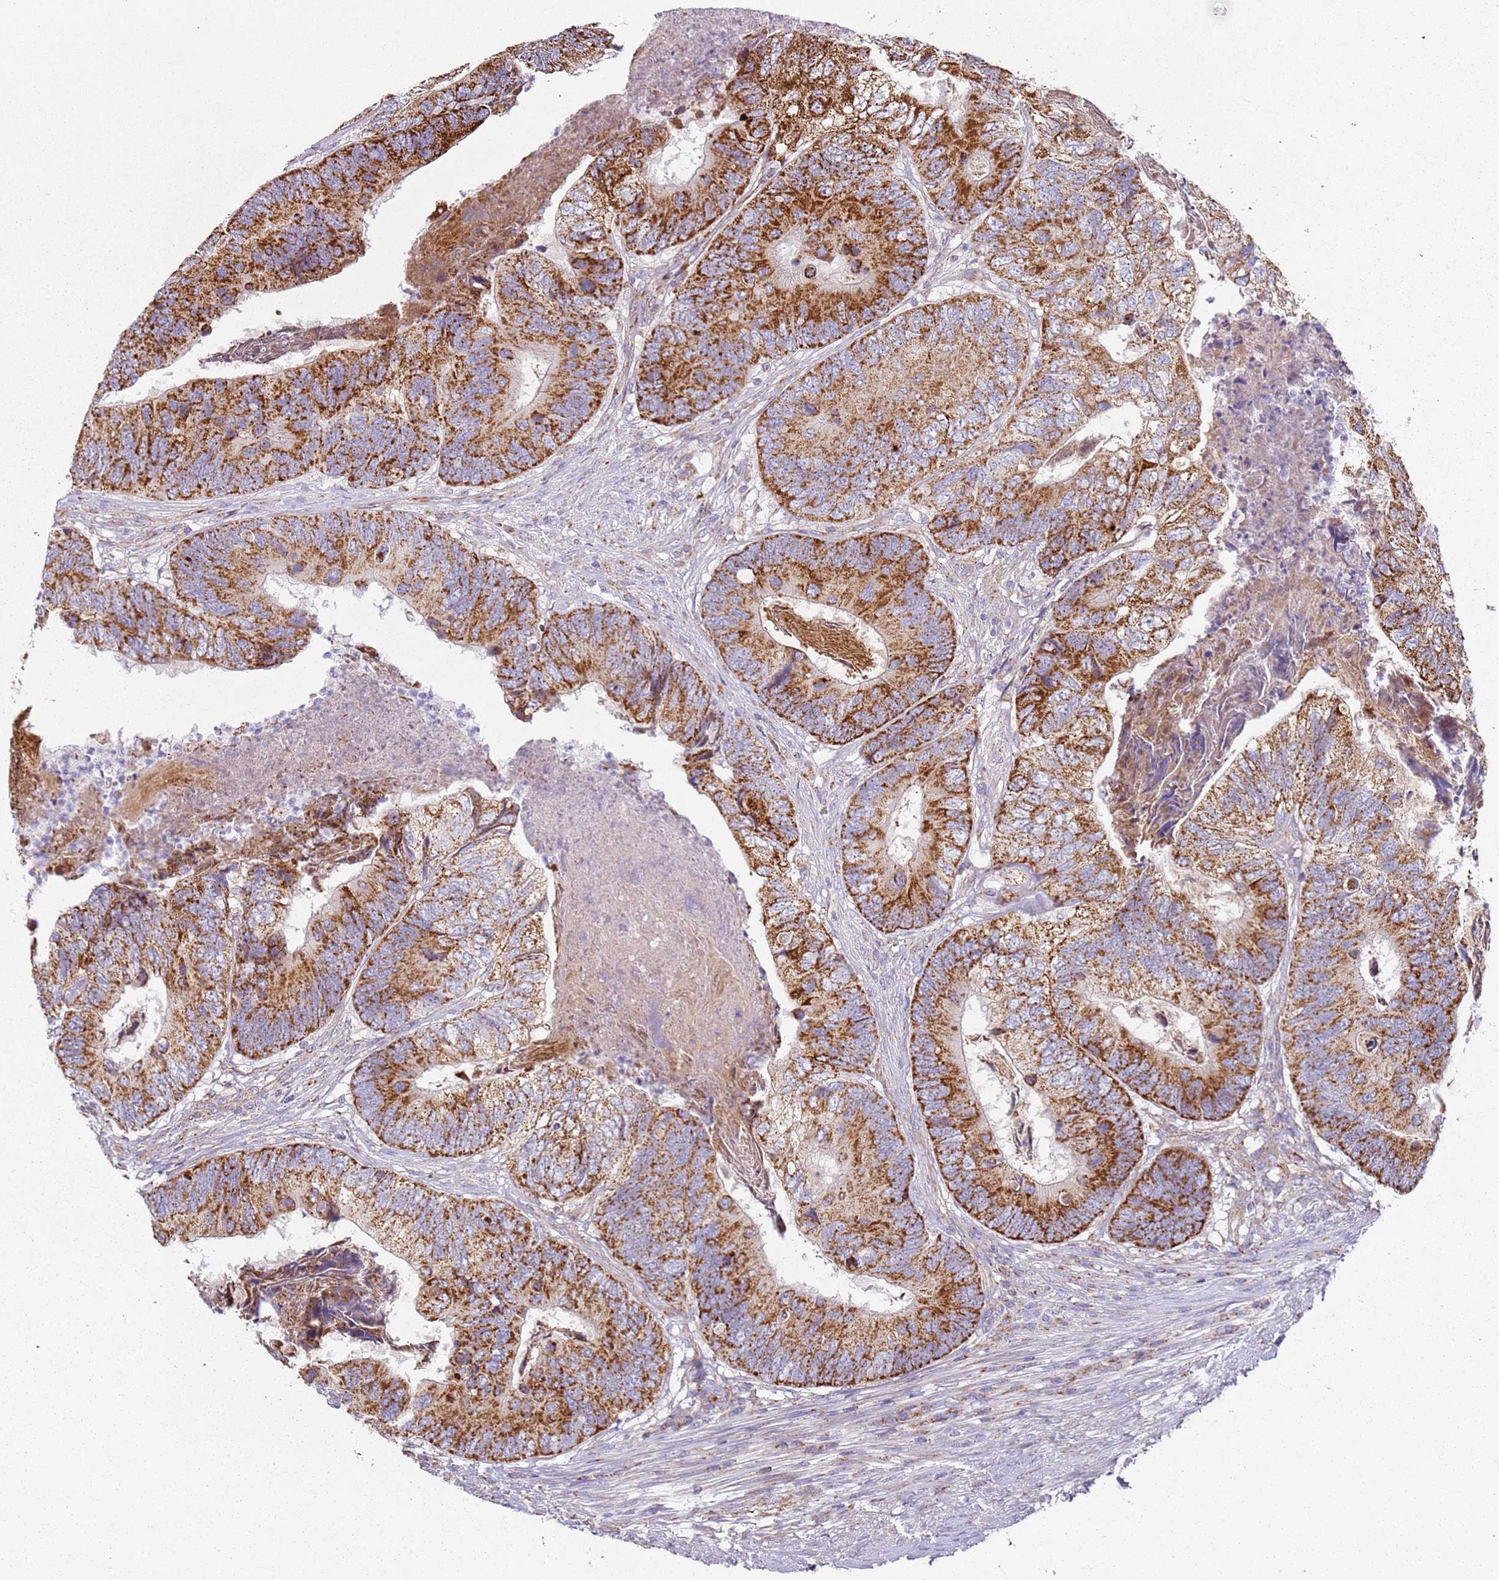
{"staining": {"intensity": "strong", "quantity": ">75%", "location": "cytoplasmic/membranous"}, "tissue": "colorectal cancer", "cell_type": "Tumor cells", "image_type": "cancer", "snomed": [{"axis": "morphology", "description": "Adenocarcinoma, NOS"}, {"axis": "topography", "description": "Colon"}], "caption": "An image of adenocarcinoma (colorectal) stained for a protein exhibits strong cytoplasmic/membranous brown staining in tumor cells.", "gene": "ALS2", "patient": {"sex": "female", "age": 67}}